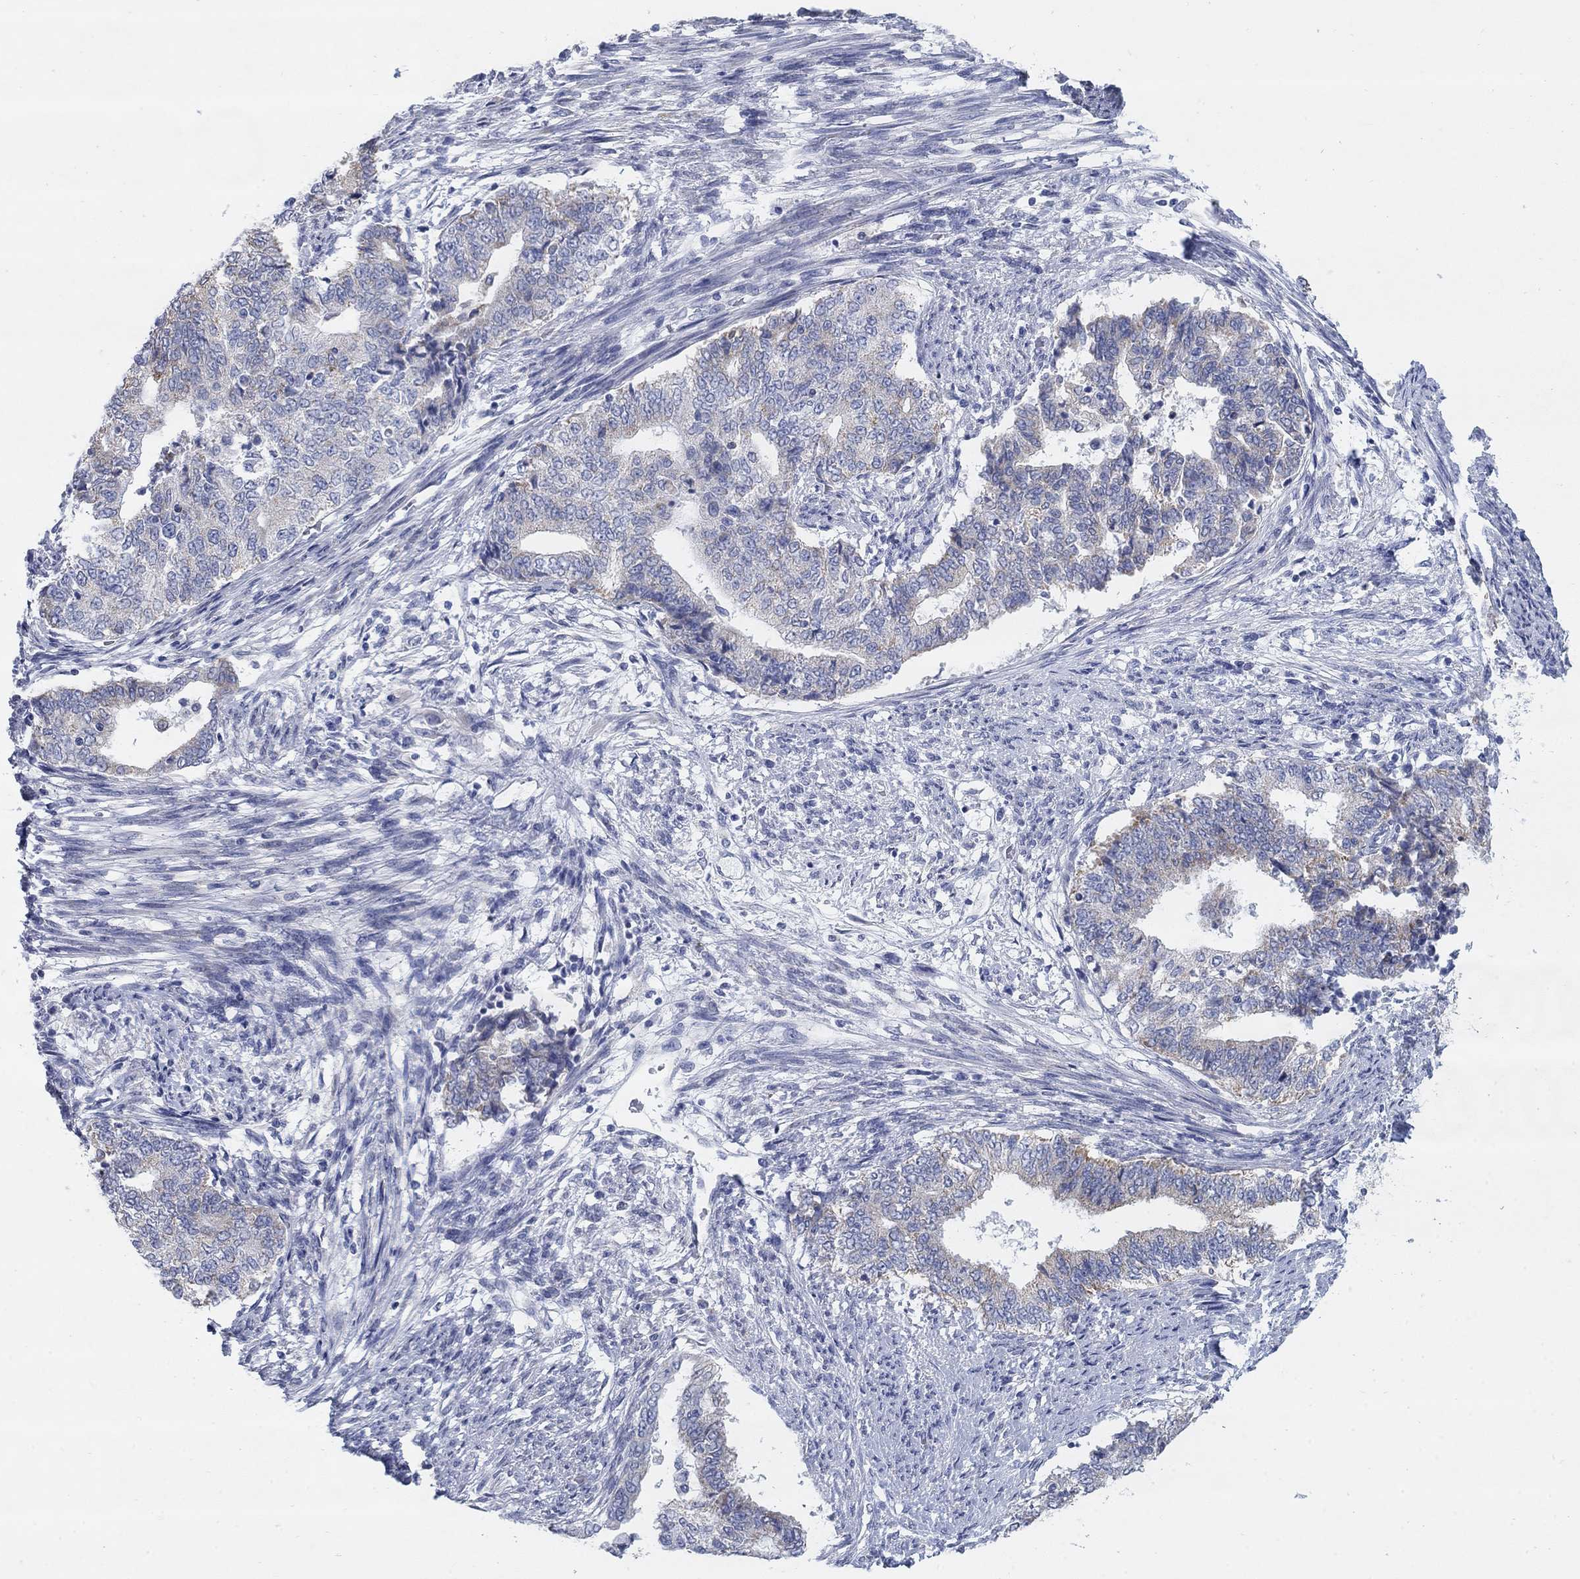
{"staining": {"intensity": "moderate", "quantity": "<25%", "location": "cytoplasmic/membranous"}, "tissue": "endometrial cancer", "cell_type": "Tumor cells", "image_type": "cancer", "snomed": [{"axis": "morphology", "description": "Adenocarcinoma, NOS"}, {"axis": "topography", "description": "Endometrium"}], "caption": "Endometrial cancer stained with a brown dye reveals moderate cytoplasmic/membranous positive positivity in approximately <25% of tumor cells.", "gene": "SCCPDH", "patient": {"sex": "female", "age": 65}}